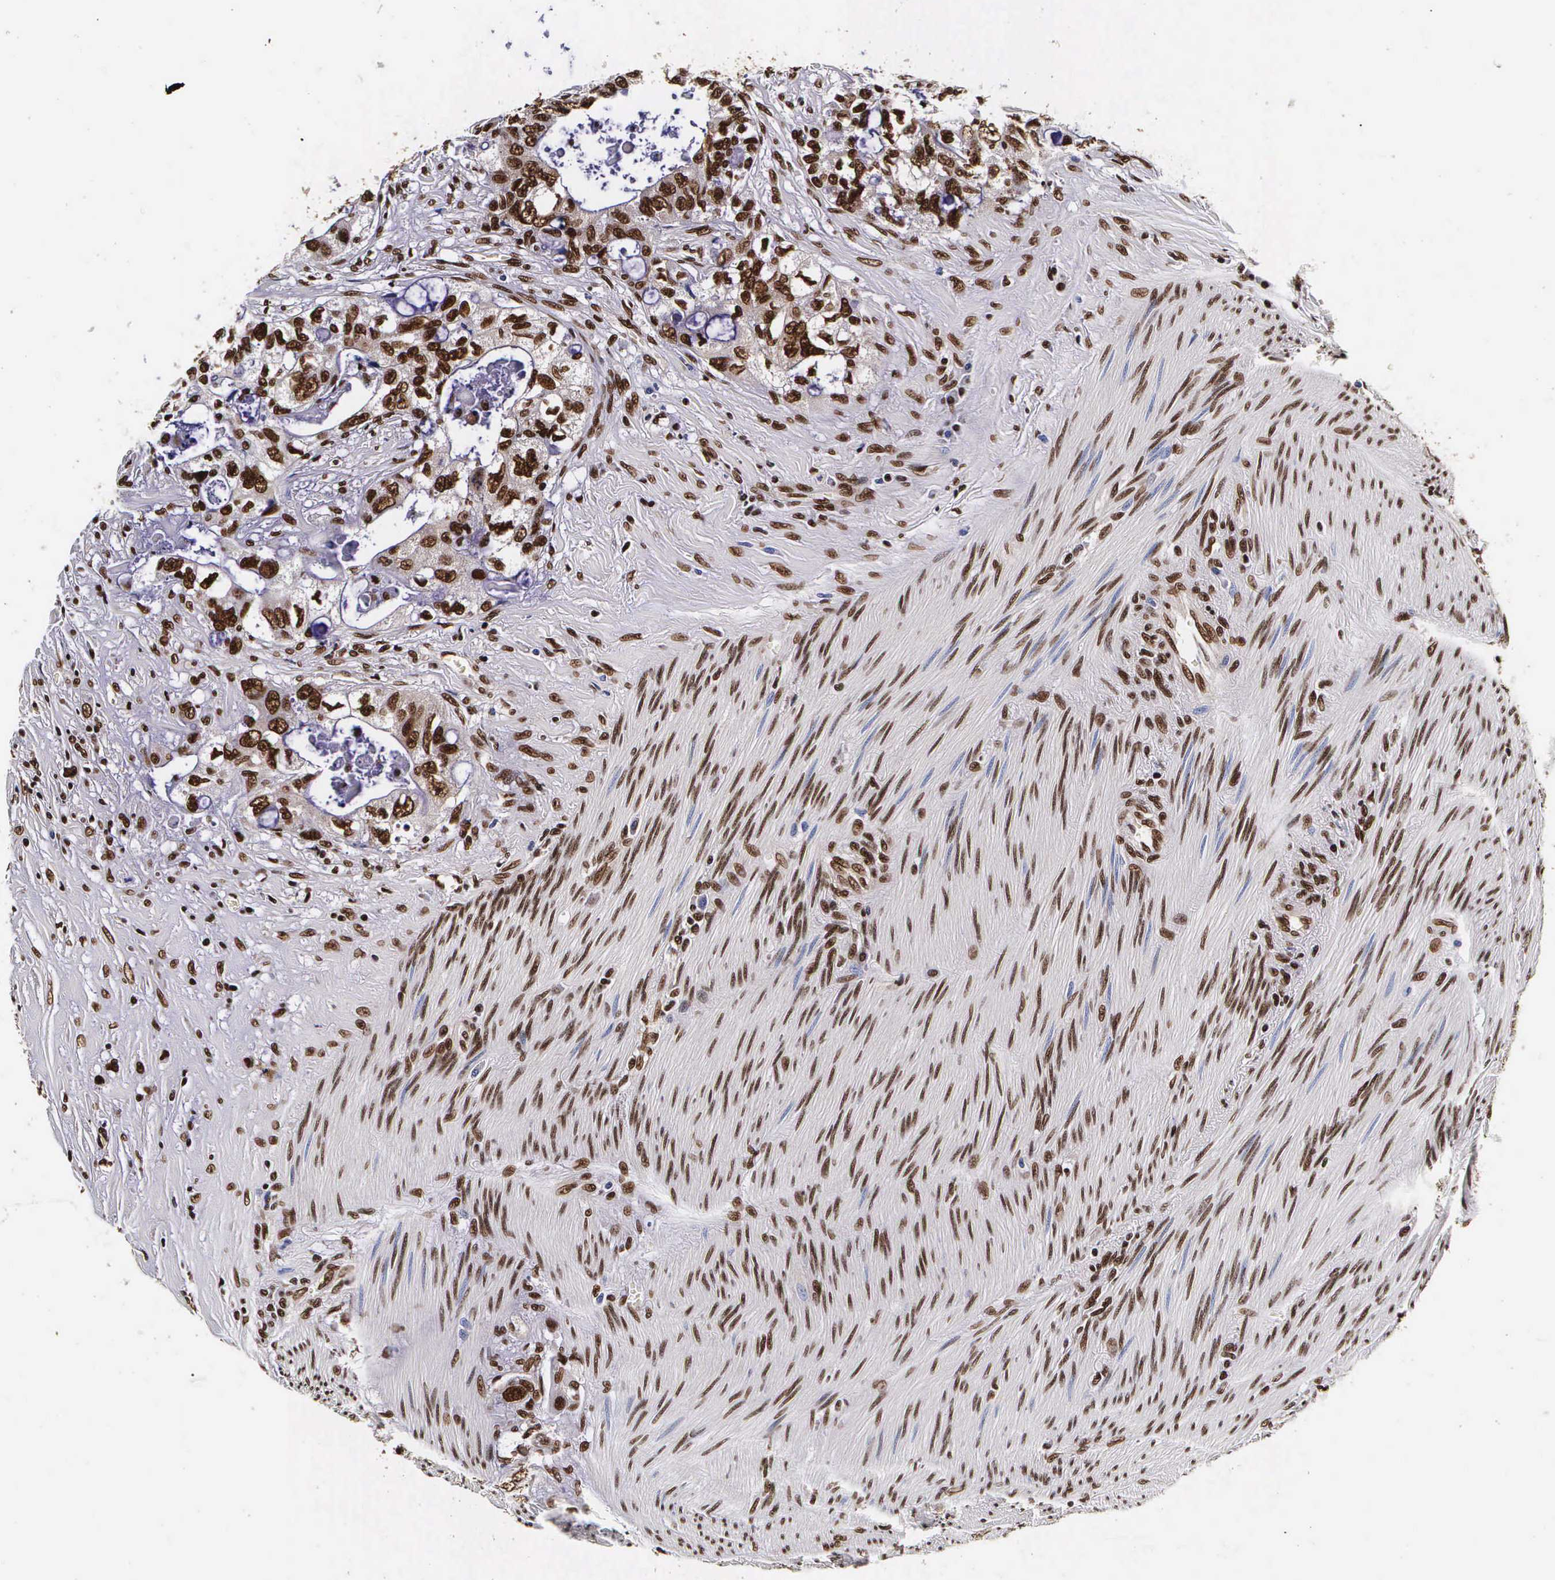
{"staining": {"intensity": "strong", "quantity": ">75%", "location": "cytoplasmic/membranous,nuclear"}, "tissue": "colorectal cancer", "cell_type": "Tumor cells", "image_type": "cancer", "snomed": [{"axis": "morphology", "description": "Adenocarcinoma, NOS"}, {"axis": "topography", "description": "Rectum"}], "caption": "Colorectal cancer was stained to show a protein in brown. There is high levels of strong cytoplasmic/membranous and nuclear expression in approximately >75% of tumor cells. Ihc stains the protein of interest in brown and the nuclei are stained blue.", "gene": "PABPN1", "patient": {"sex": "female", "age": 57}}